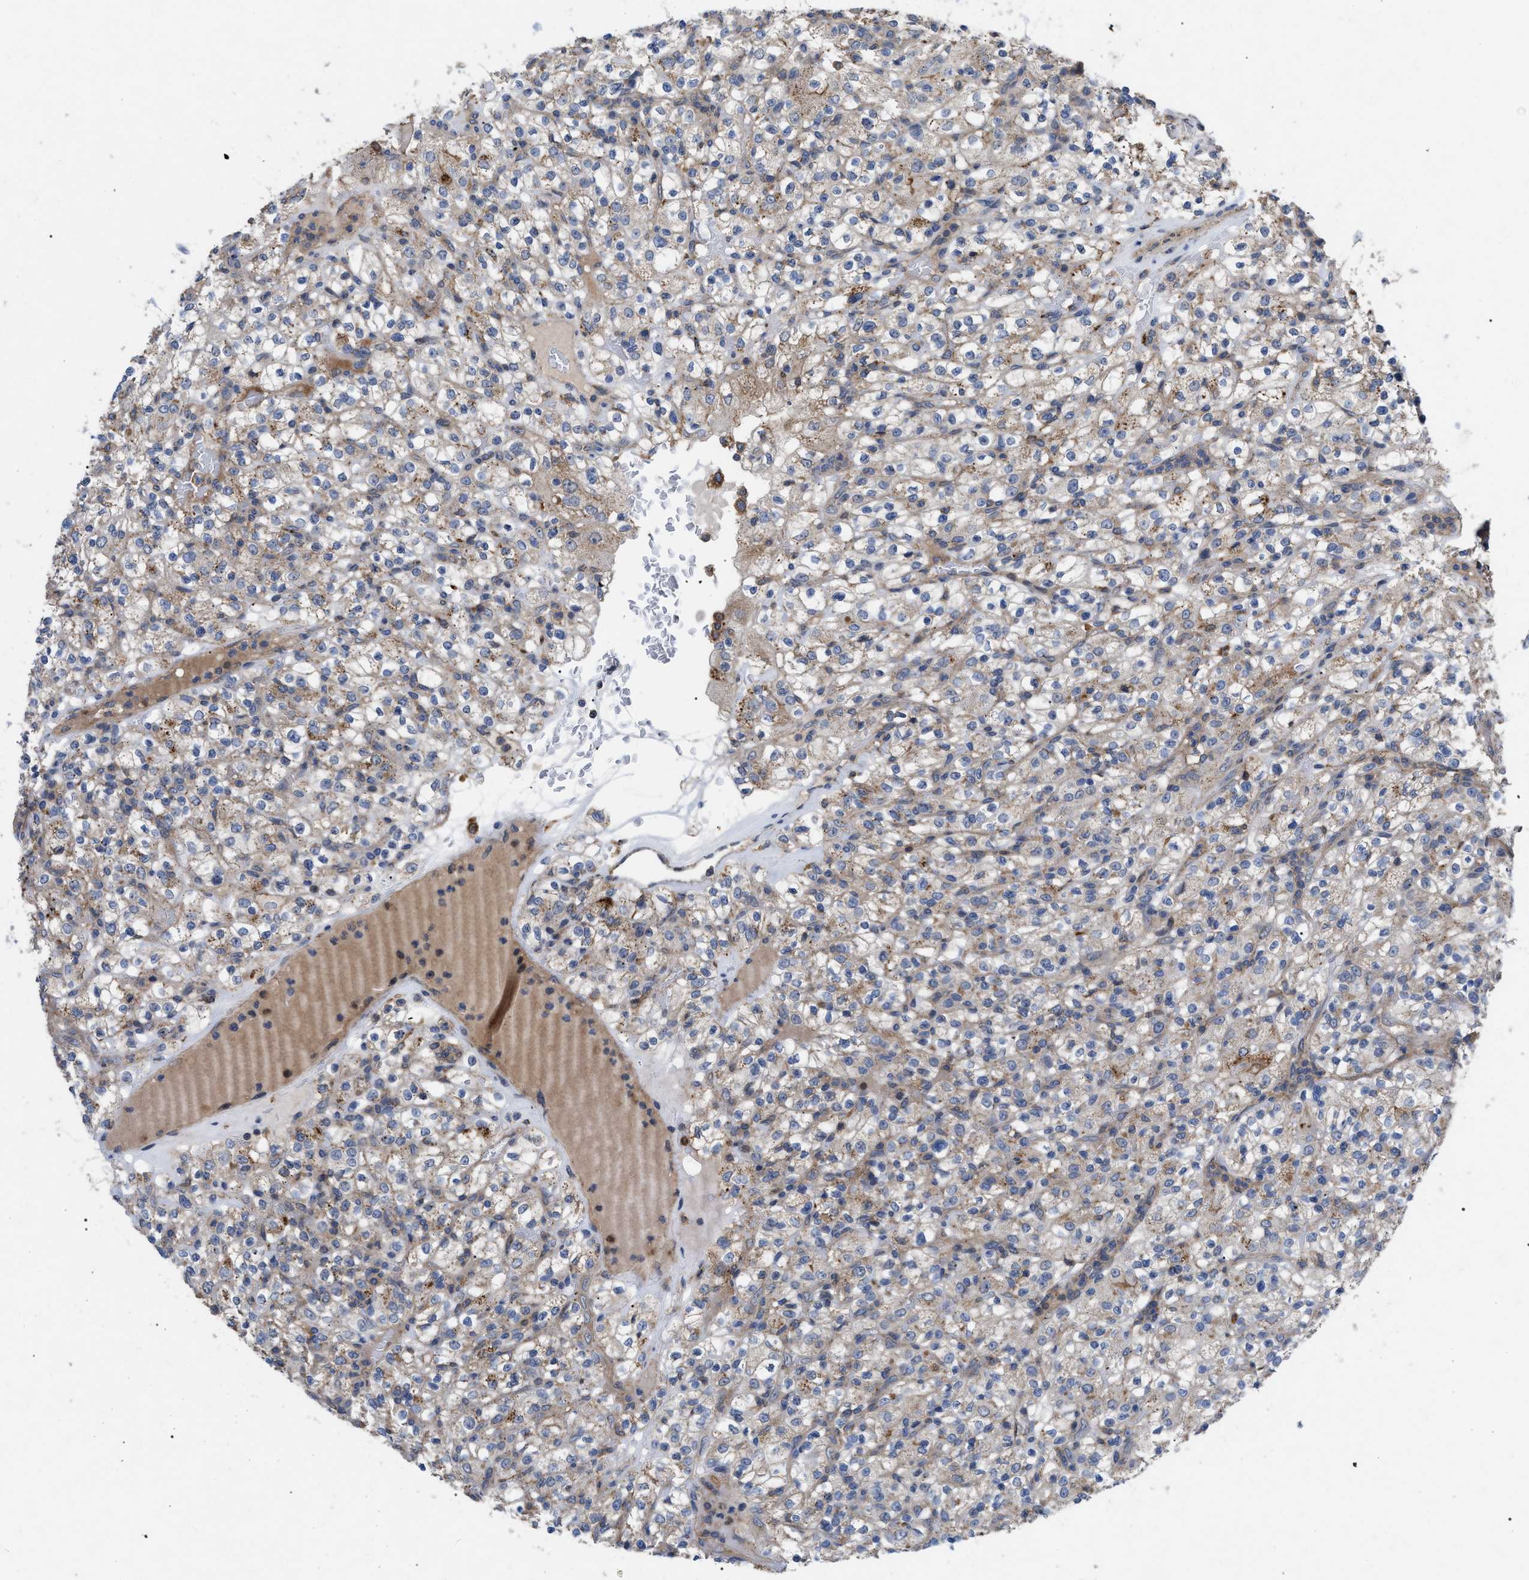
{"staining": {"intensity": "weak", "quantity": ">75%", "location": "cytoplasmic/membranous"}, "tissue": "renal cancer", "cell_type": "Tumor cells", "image_type": "cancer", "snomed": [{"axis": "morphology", "description": "Normal tissue, NOS"}, {"axis": "morphology", "description": "Adenocarcinoma, NOS"}, {"axis": "topography", "description": "Kidney"}], "caption": "Protein staining by immunohistochemistry shows weak cytoplasmic/membranous expression in approximately >75% of tumor cells in renal cancer. (brown staining indicates protein expression, while blue staining denotes nuclei).", "gene": "FAM171A2", "patient": {"sex": "female", "age": 72}}